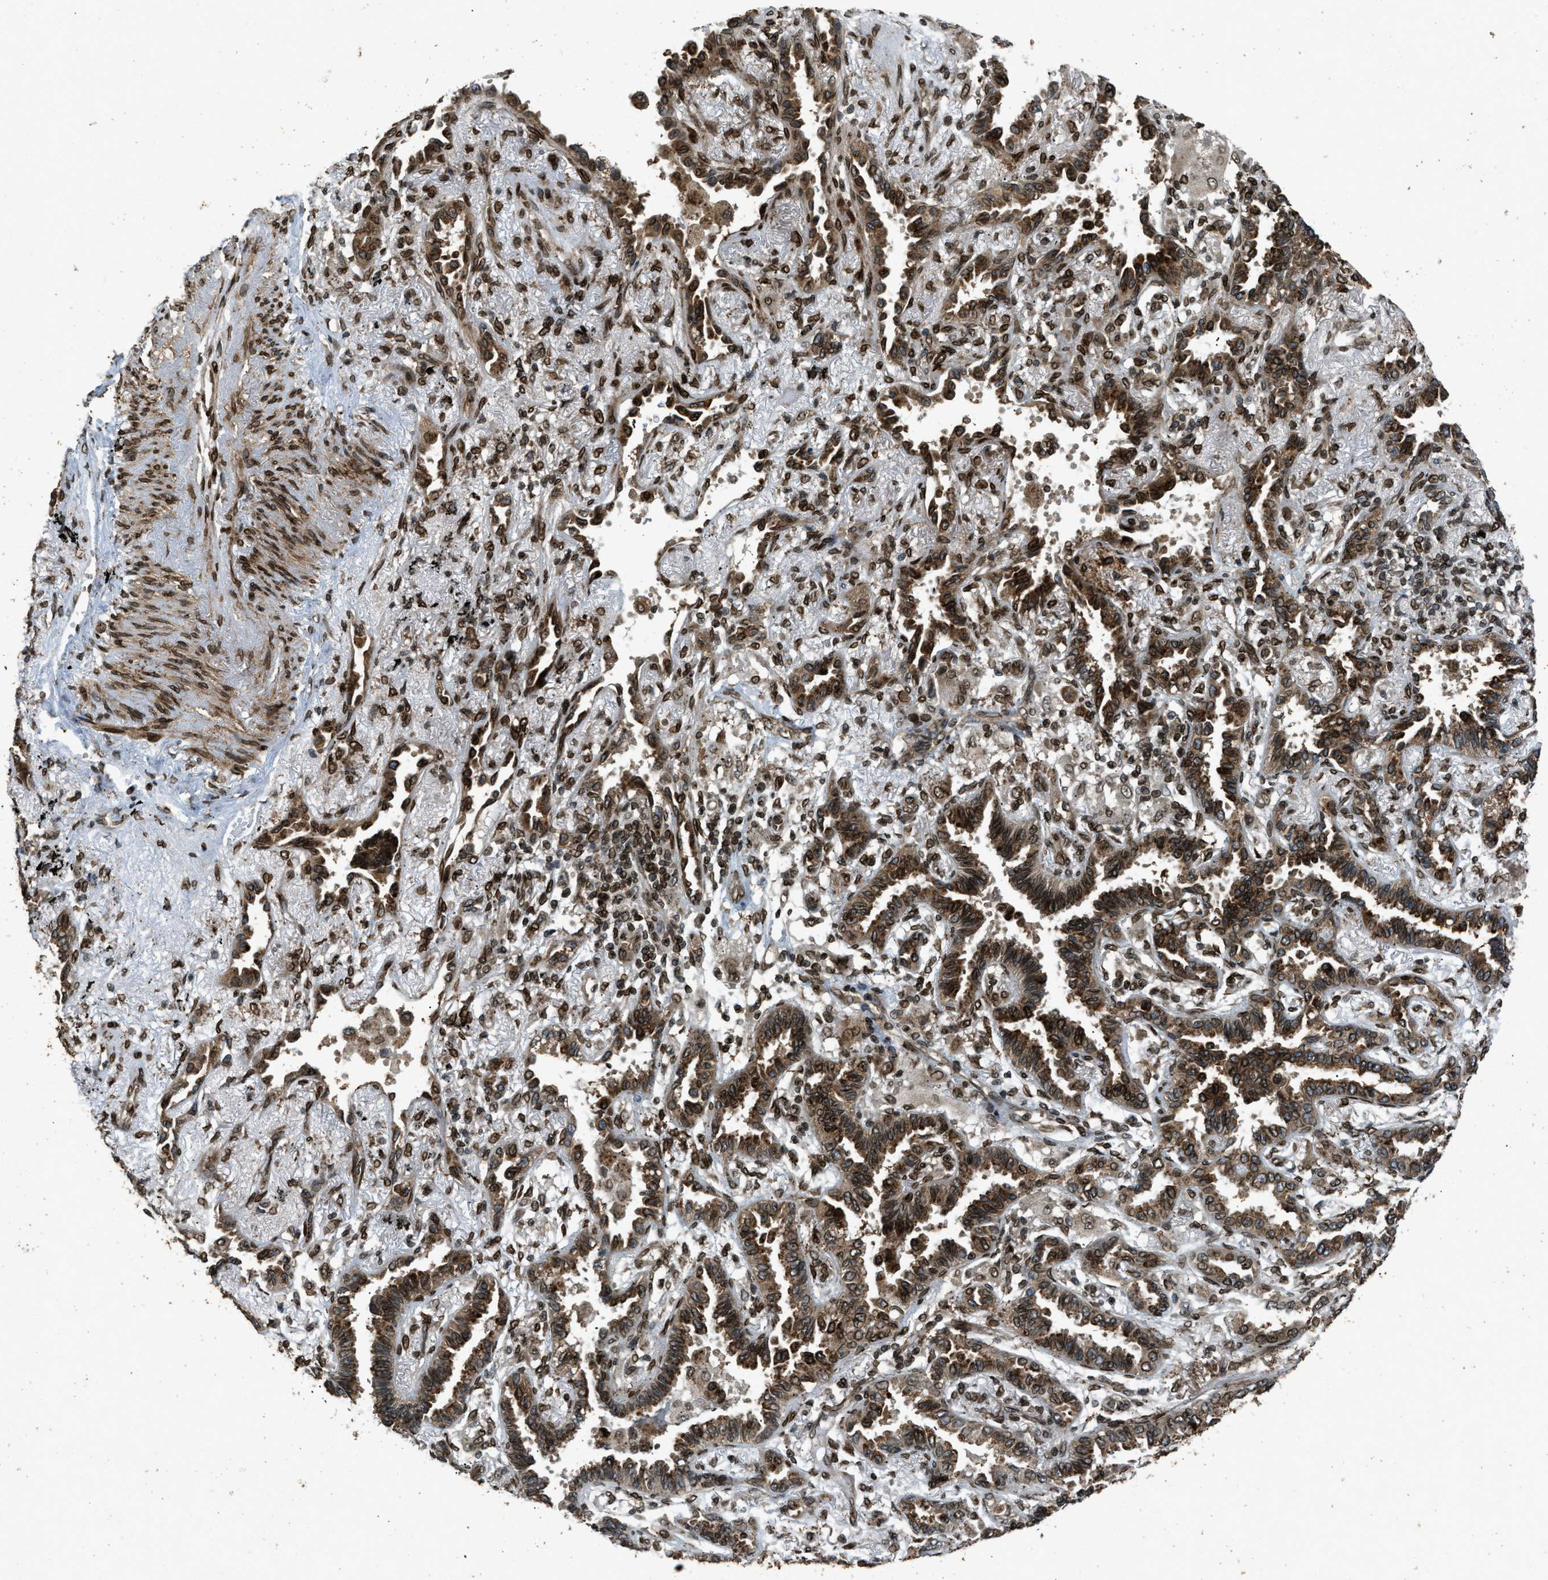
{"staining": {"intensity": "strong", "quantity": "25%-75%", "location": "cytoplasmic/membranous,nuclear"}, "tissue": "lung cancer", "cell_type": "Tumor cells", "image_type": "cancer", "snomed": [{"axis": "morphology", "description": "Adenocarcinoma, NOS"}, {"axis": "topography", "description": "Lung"}], "caption": "Human lung cancer stained with a brown dye demonstrates strong cytoplasmic/membranous and nuclear positive positivity in about 25%-75% of tumor cells.", "gene": "SYNE1", "patient": {"sex": "male", "age": 59}}